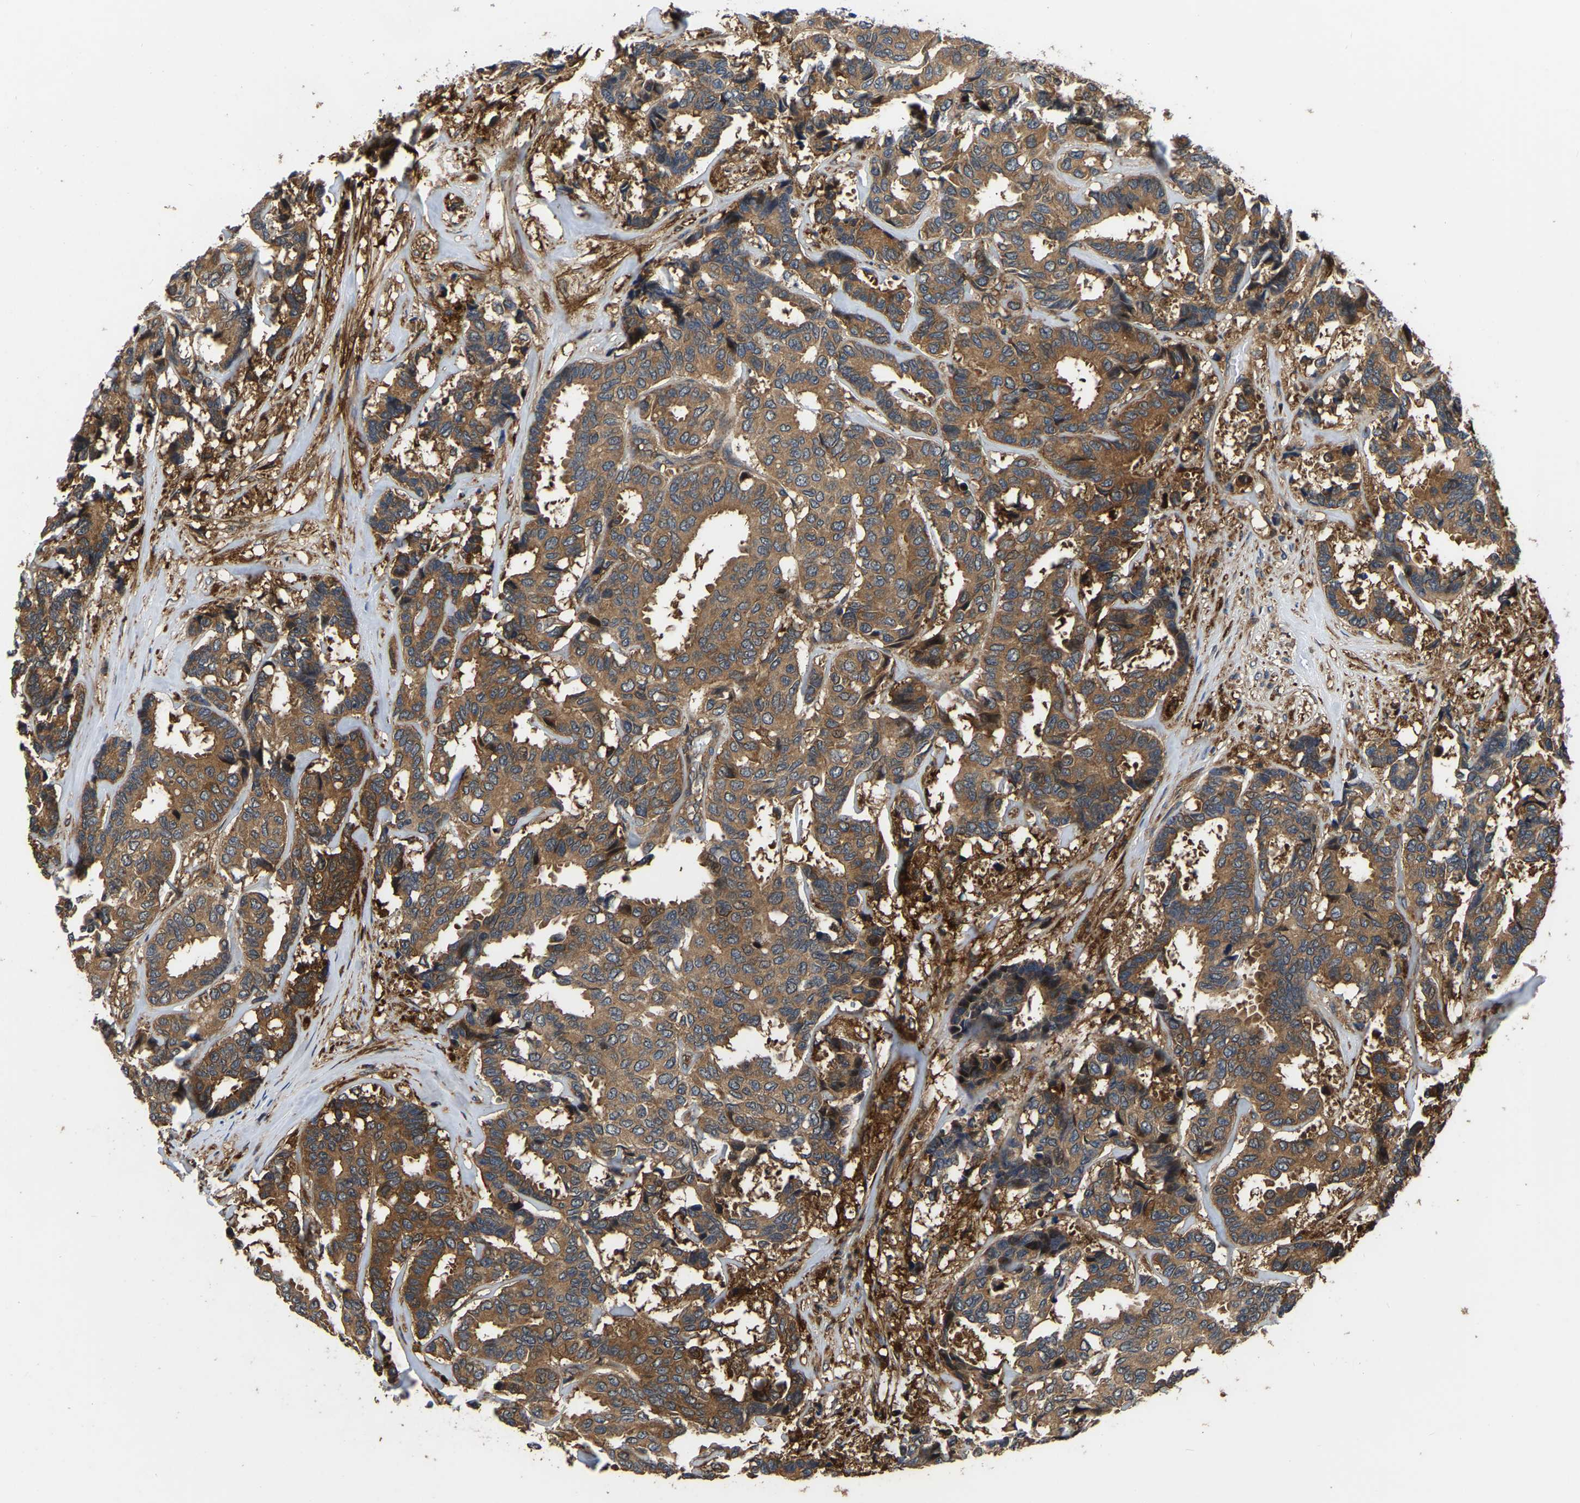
{"staining": {"intensity": "moderate", "quantity": ">75%", "location": "cytoplasmic/membranous"}, "tissue": "breast cancer", "cell_type": "Tumor cells", "image_type": "cancer", "snomed": [{"axis": "morphology", "description": "Duct carcinoma"}, {"axis": "topography", "description": "Breast"}], "caption": "This photomicrograph shows breast cancer (infiltrating ductal carcinoma) stained with immunohistochemistry to label a protein in brown. The cytoplasmic/membranous of tumor cells show moderate positivity for the protein. Nuclei are counter-stained blue.", "gene": "GARS1", "patient": {"sex": "female", "age": 87}}